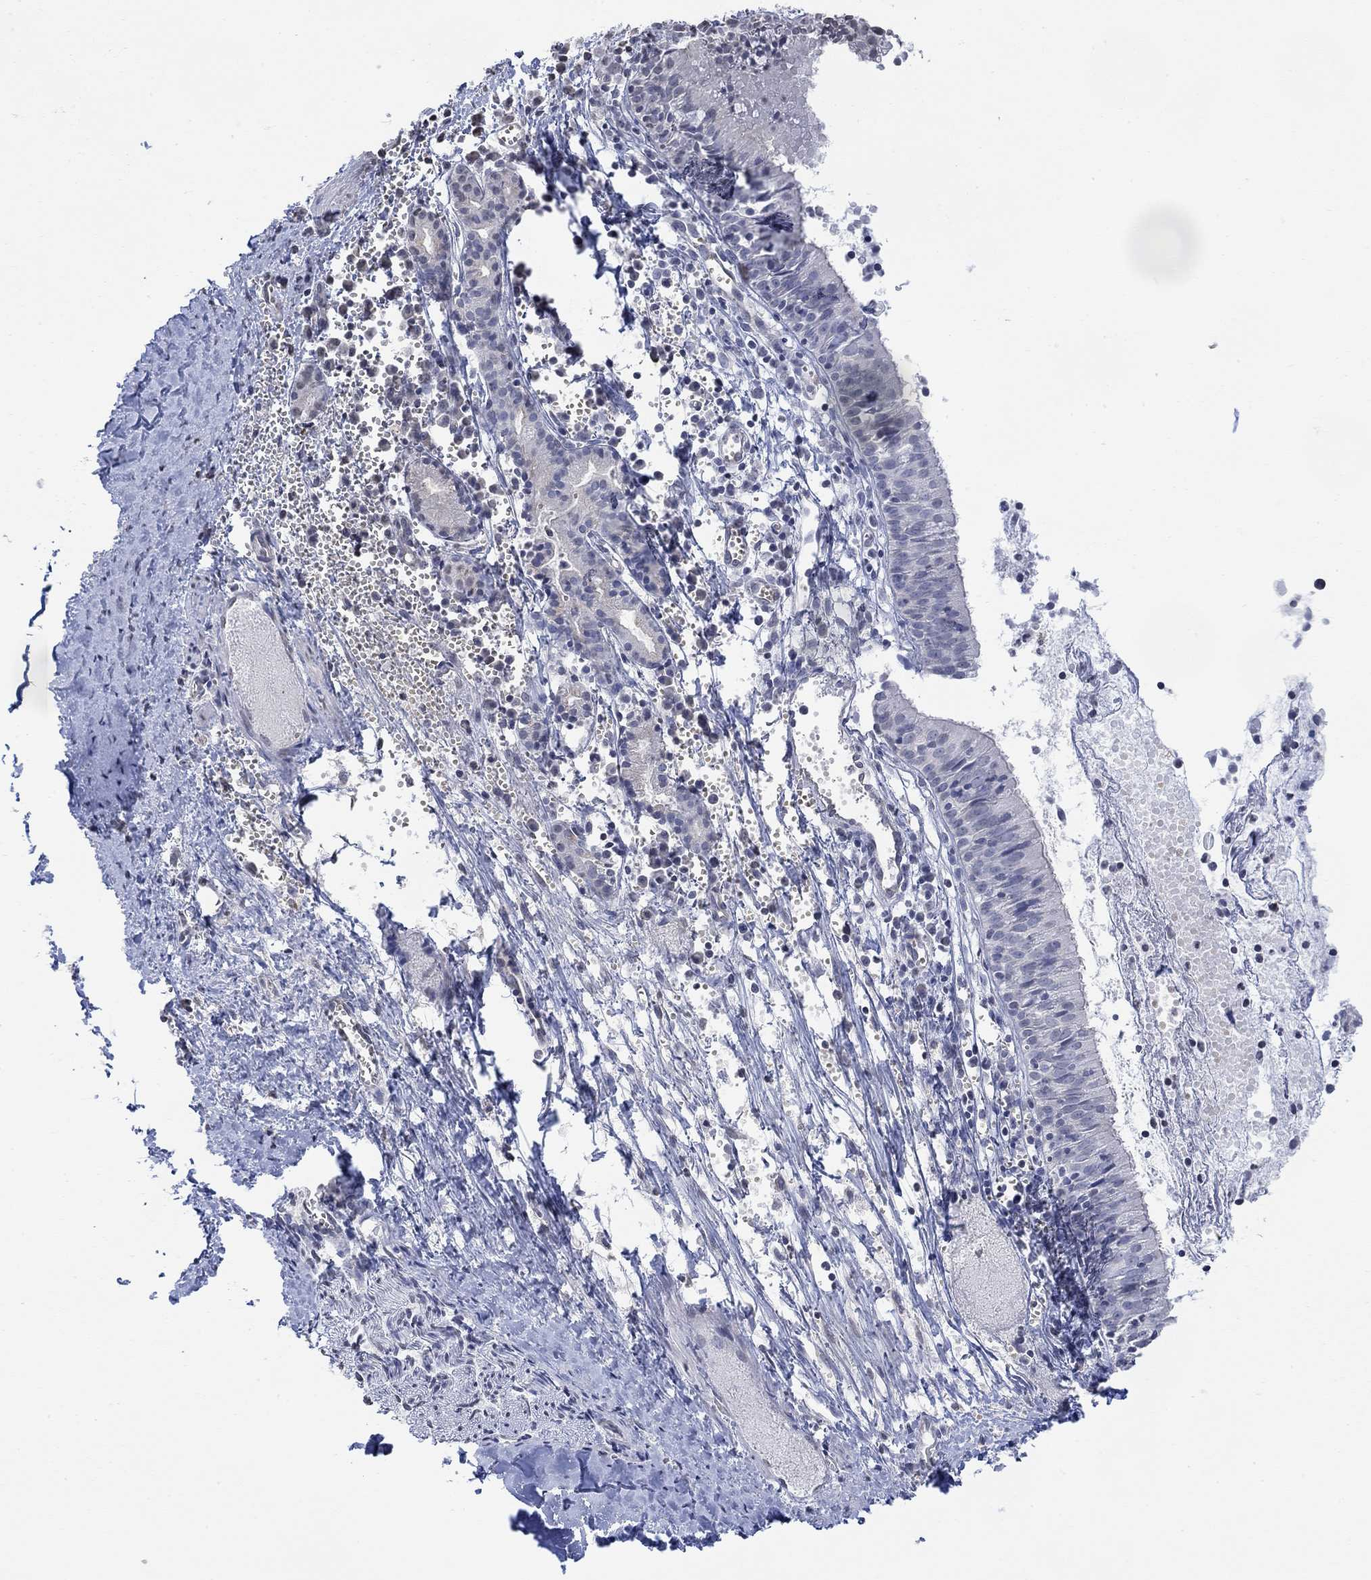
{"staining": {"intensity": "negative", "quantity": "none", "location": "none"}, "tissue": "nasopharynx", "cell_type": "Respiratory epithelial cells", "image_type": "normal", "snomed": [{"axis": "morphology", "description": "Normal tissue, NOS"}, {"axis": "topography", "description": "Nasopharynx"}], "caption": "DAB immunohistochemical staining of benign human nasopharynx shows no significant positivity in respiratory epithelial cells.", "gene": "TMEM255A", "patient": {"sex": "male", "age": 9}}